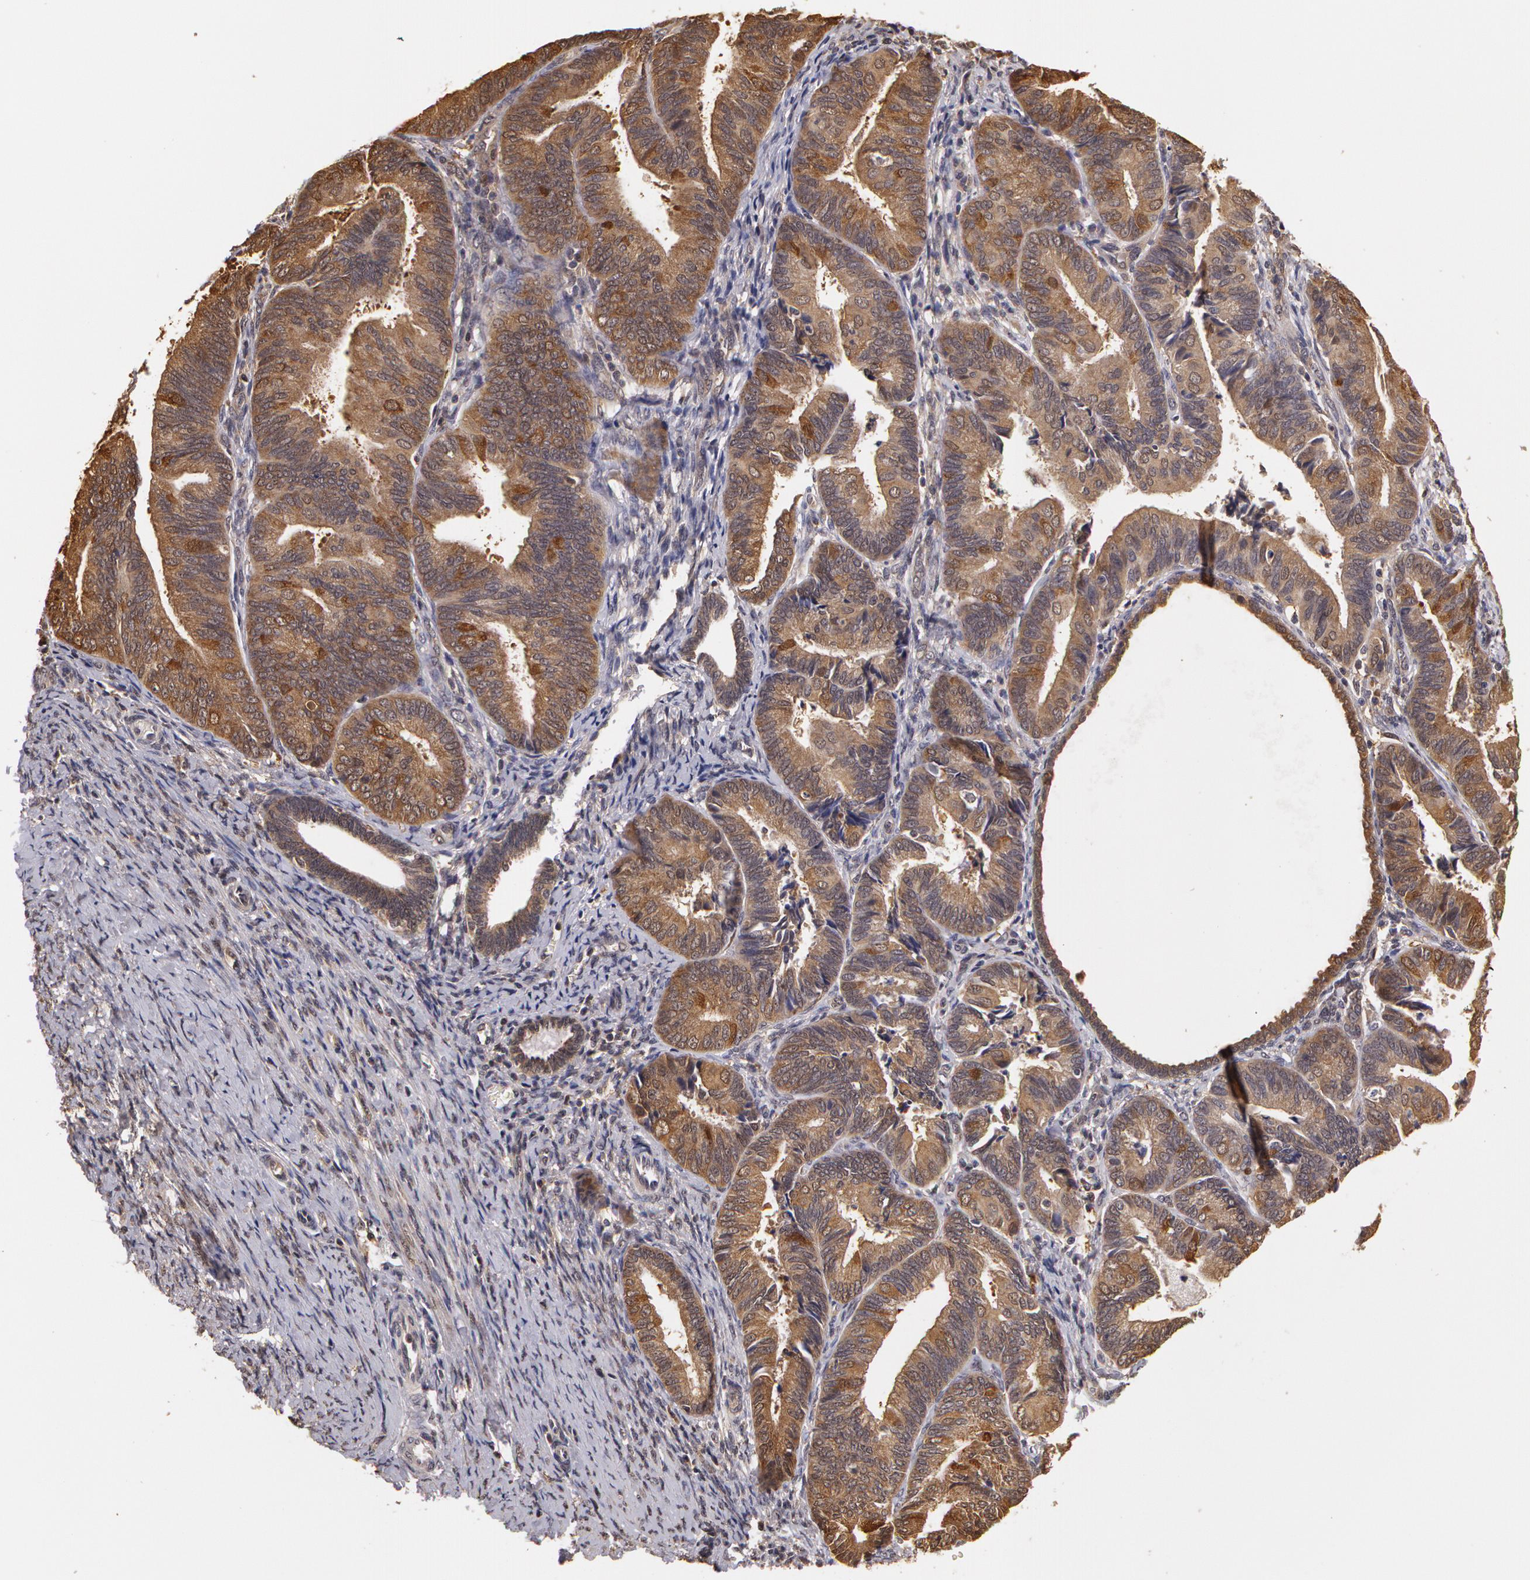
{"staining": {"intensity": "moderate", "quantity": ">75%", "location": "cytoplasmic/membranous"}, "tissue": "endometrial cancer", "cell_type": "Tumor cells", "image_type": "cancer", "snomed": [{"axis": "morphology", "description": "Adenocarcinoma, NOS"}, {"axis": "topography", "description": "Endometrium"}], "caption": "About >75% of tumor cells in human endometrial cancer (adenocarcinoma) display moderate cytoplasmic/membranous protein staining as visualized by brown immunohistochemical staining.", "gene": "AHSA1", "patient": {"sex": "female", "age": 63}}